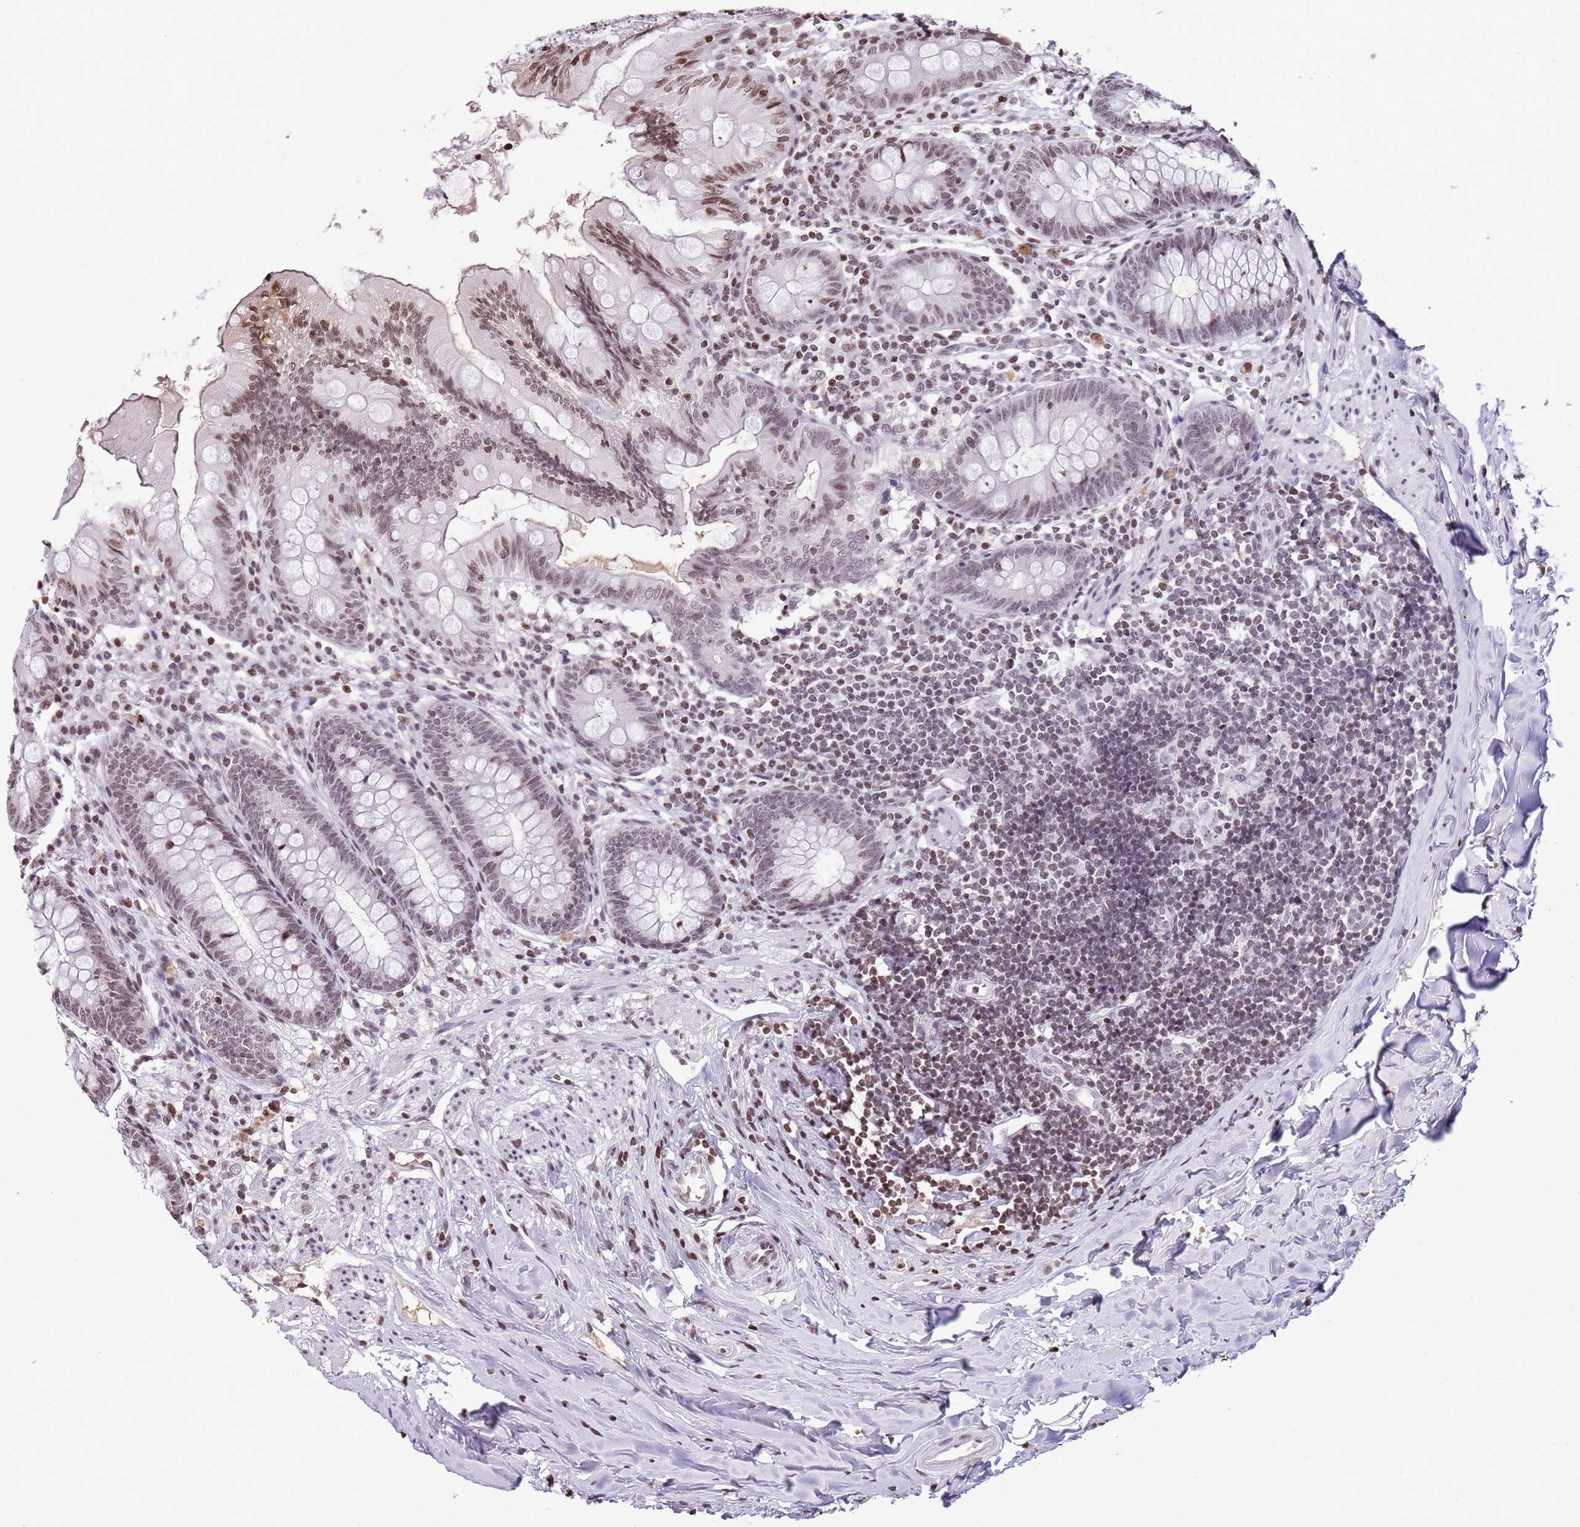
{"staining": {"intensity": "moderate", "quantity": "25%-75%", "location": "nuclear"}, "tissue": "appendix", "cell_type": "Glandular cells", "image_type": "normal", "snomed": [{"axis": "morphology", "description": "Normal tissue, NOS"}, {"axis": "topography", "description": "Appendix"}], "caption": "Protein expression analysis of normal human appendix reveals moderate nuclear staining in approximately 25%-75% of glandular cells. The protein of interest is shown in brown color, while the nuclei are stained blue.", "gene": "KPNA3", "patient": {"sex": "female", "age": 51}}